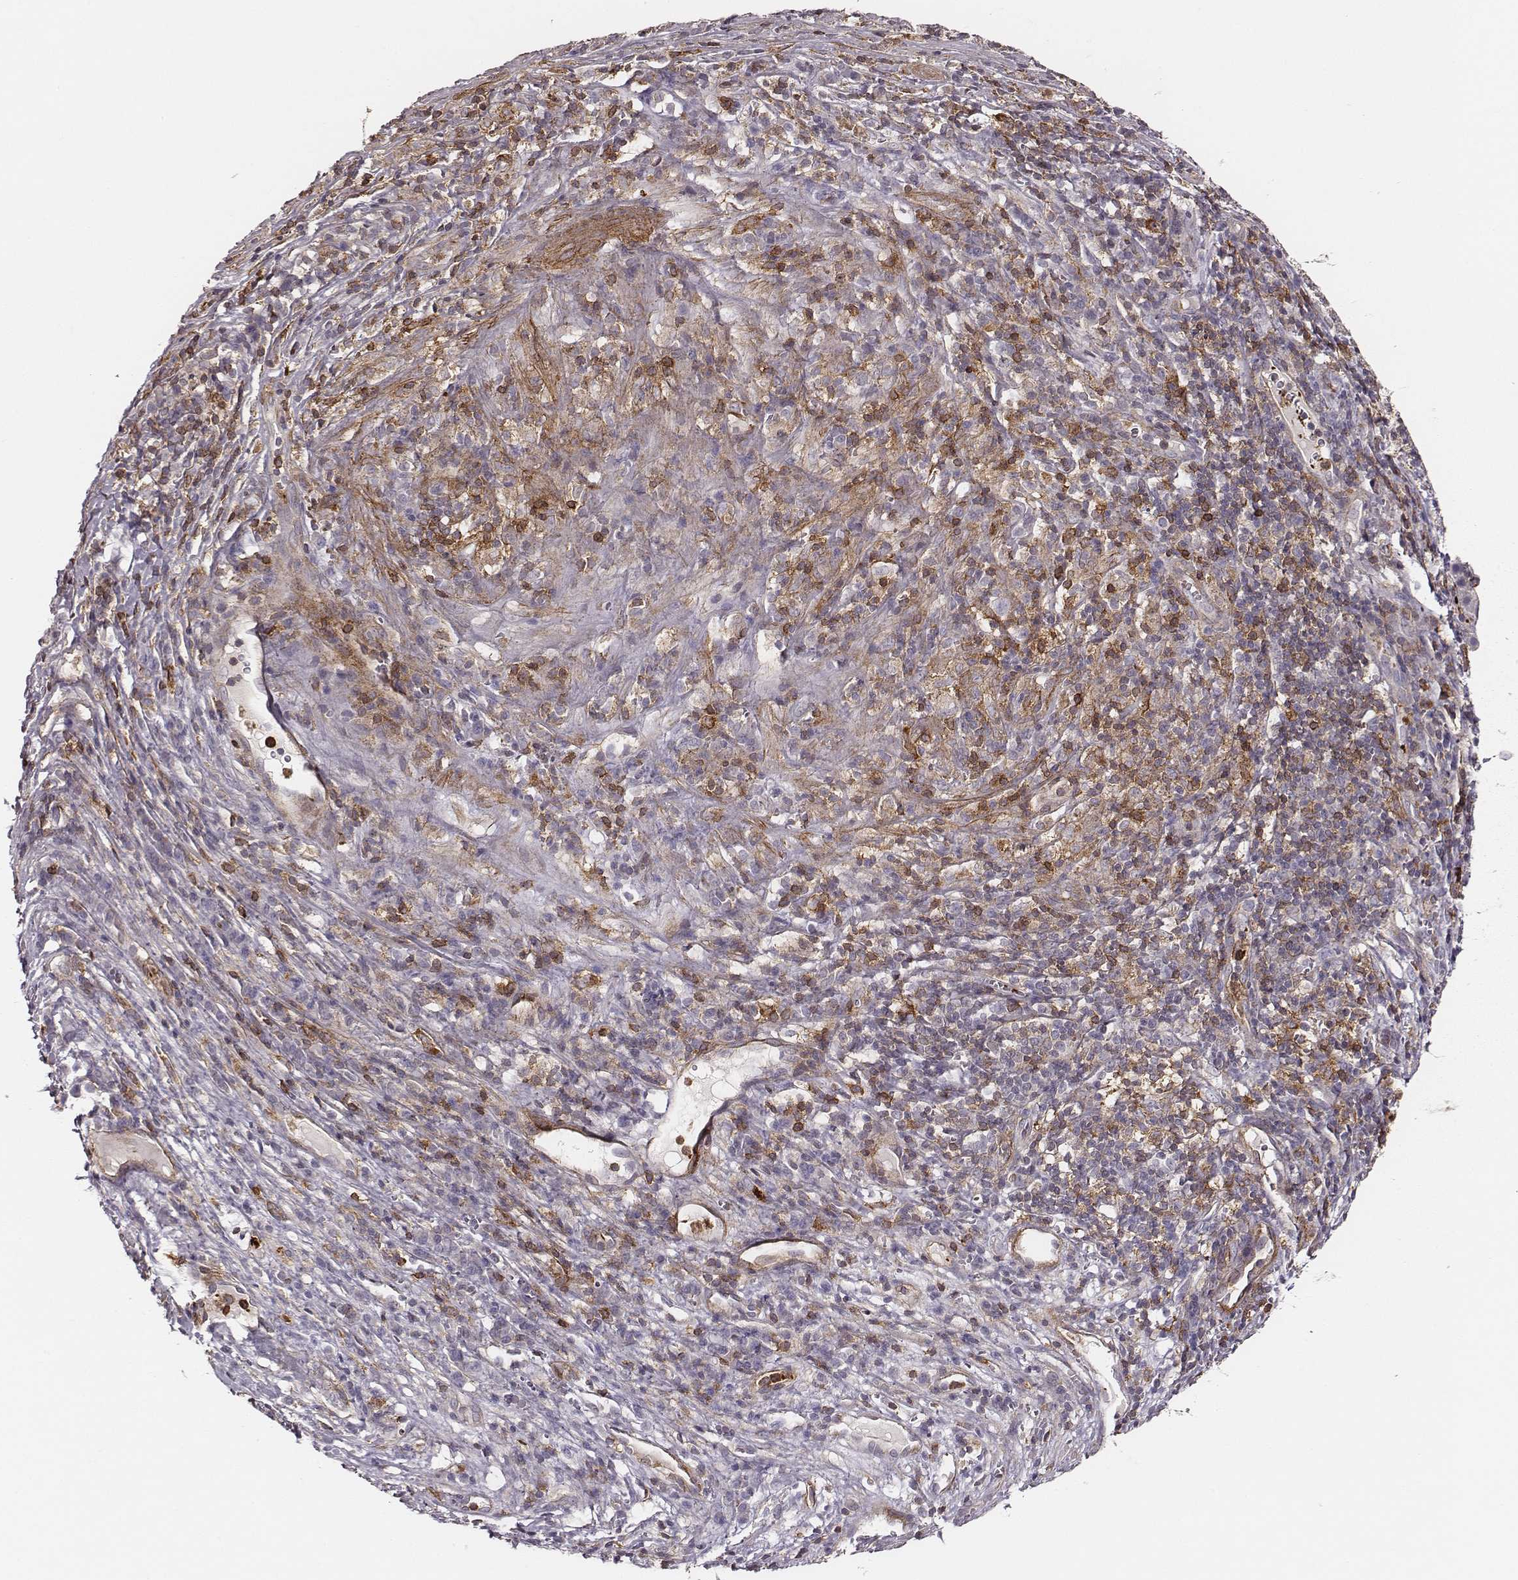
{"staining": {"intensity": "negative", "quantity": "none", "location": "none"}, "tissue": "liver cancer", "cell_type": "Tumor cells", "image_type": "cancer", "snomed": [{"axis": "morphology", "description": "Carcinoma, Hepatocellular, NOS"}, {"axis": "topography", "description": "Liver"}], "caption": "Photomicrograph shows no protein expression in tumor cells of liver cancer tissue. Nuclei are stained in blue.", "gene": "ZYX", "patient": {"sex": "female", "age": 60}}